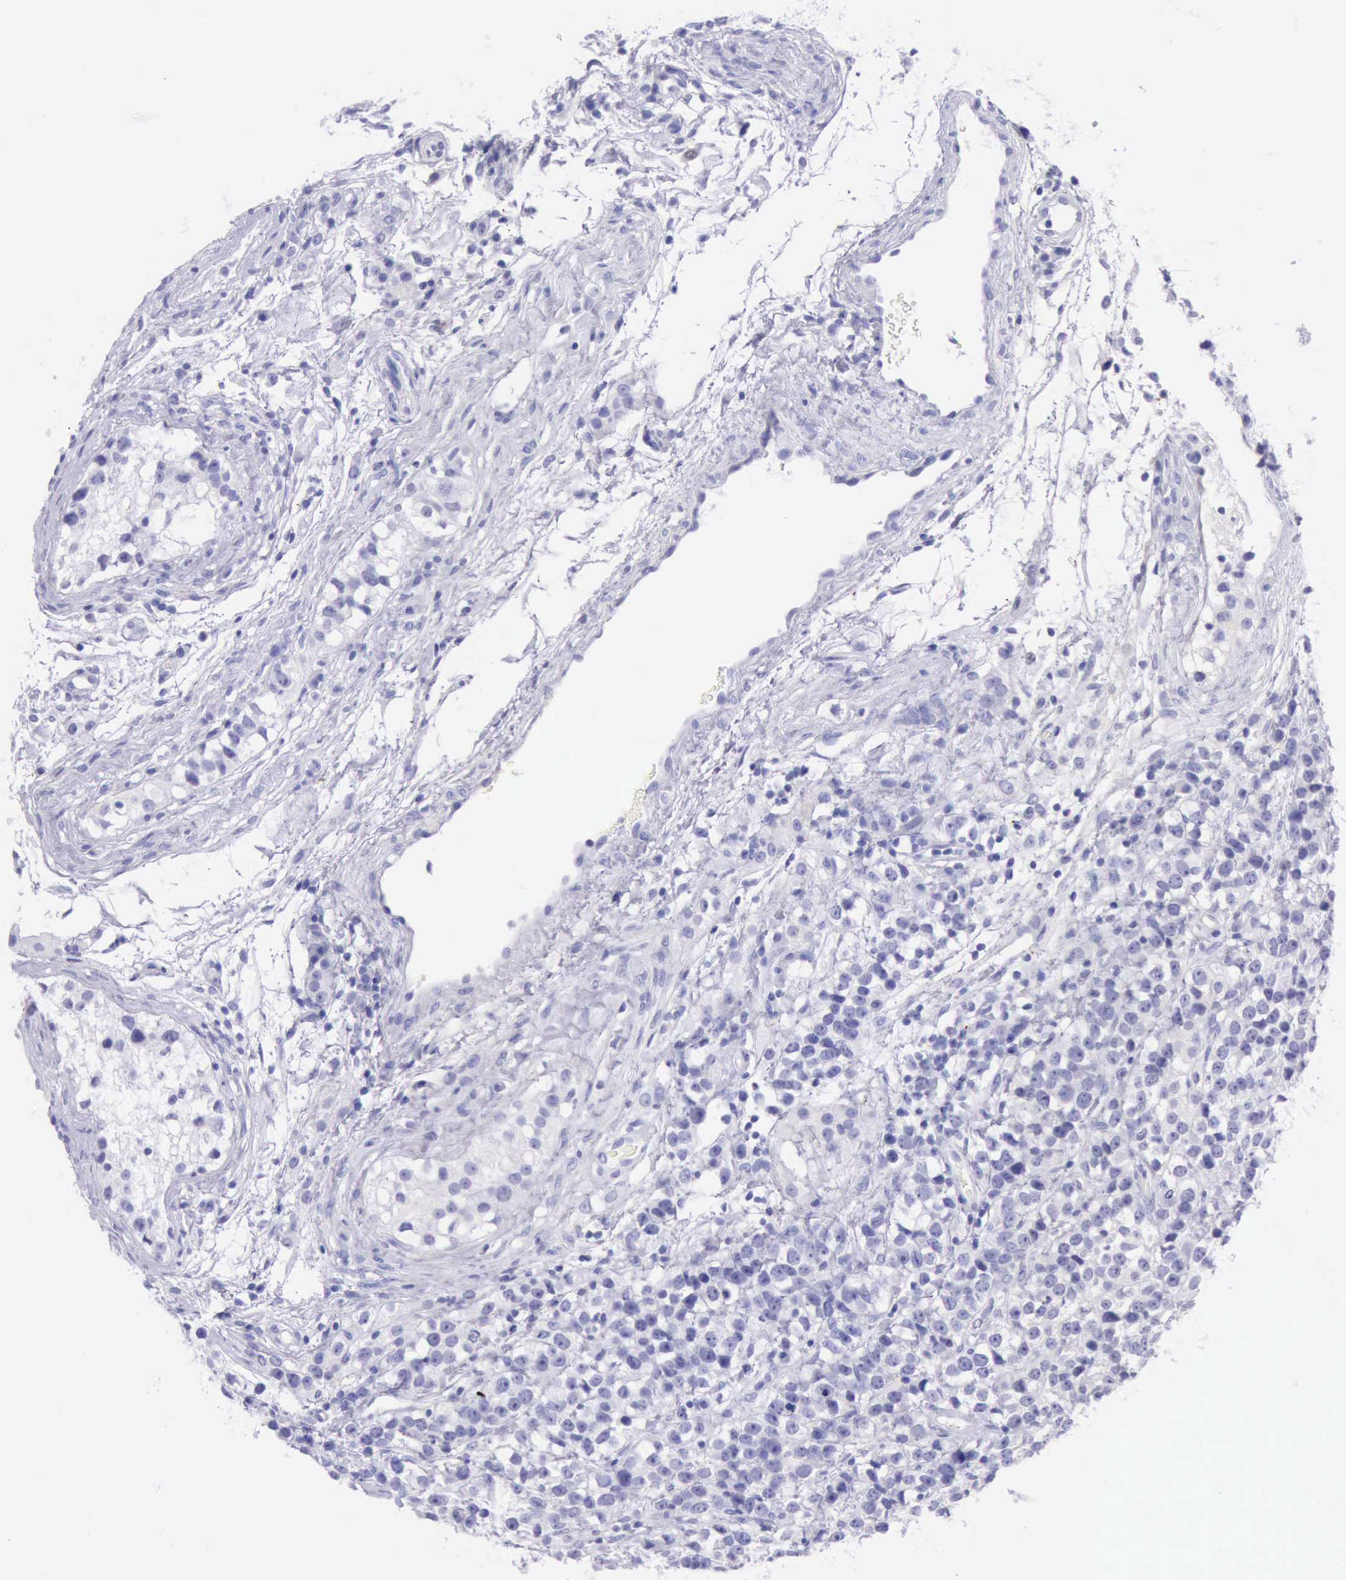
{"staining": {"intensity": "negative", "quantity": "none", "location": "none"}, "tissue": "testis cancer", "cell_type": "Tumor cells", "image_type": "cancer", "snomed": [{"axis": "morphology", "description": "Seminoma, NOS"}, {"axis": "topography", "description": "Testis"}], "caption": "Testis cancer (seminoma) was stained to show a protein in brown. There is no significant staining in tumor cells. (Brightfield microscopy of DAB (3,3'-diaminobenzidine) immunohistochemistry at high magnification).", "gene": "KRT8", "patient": {"sex": "male", "age": 25}}